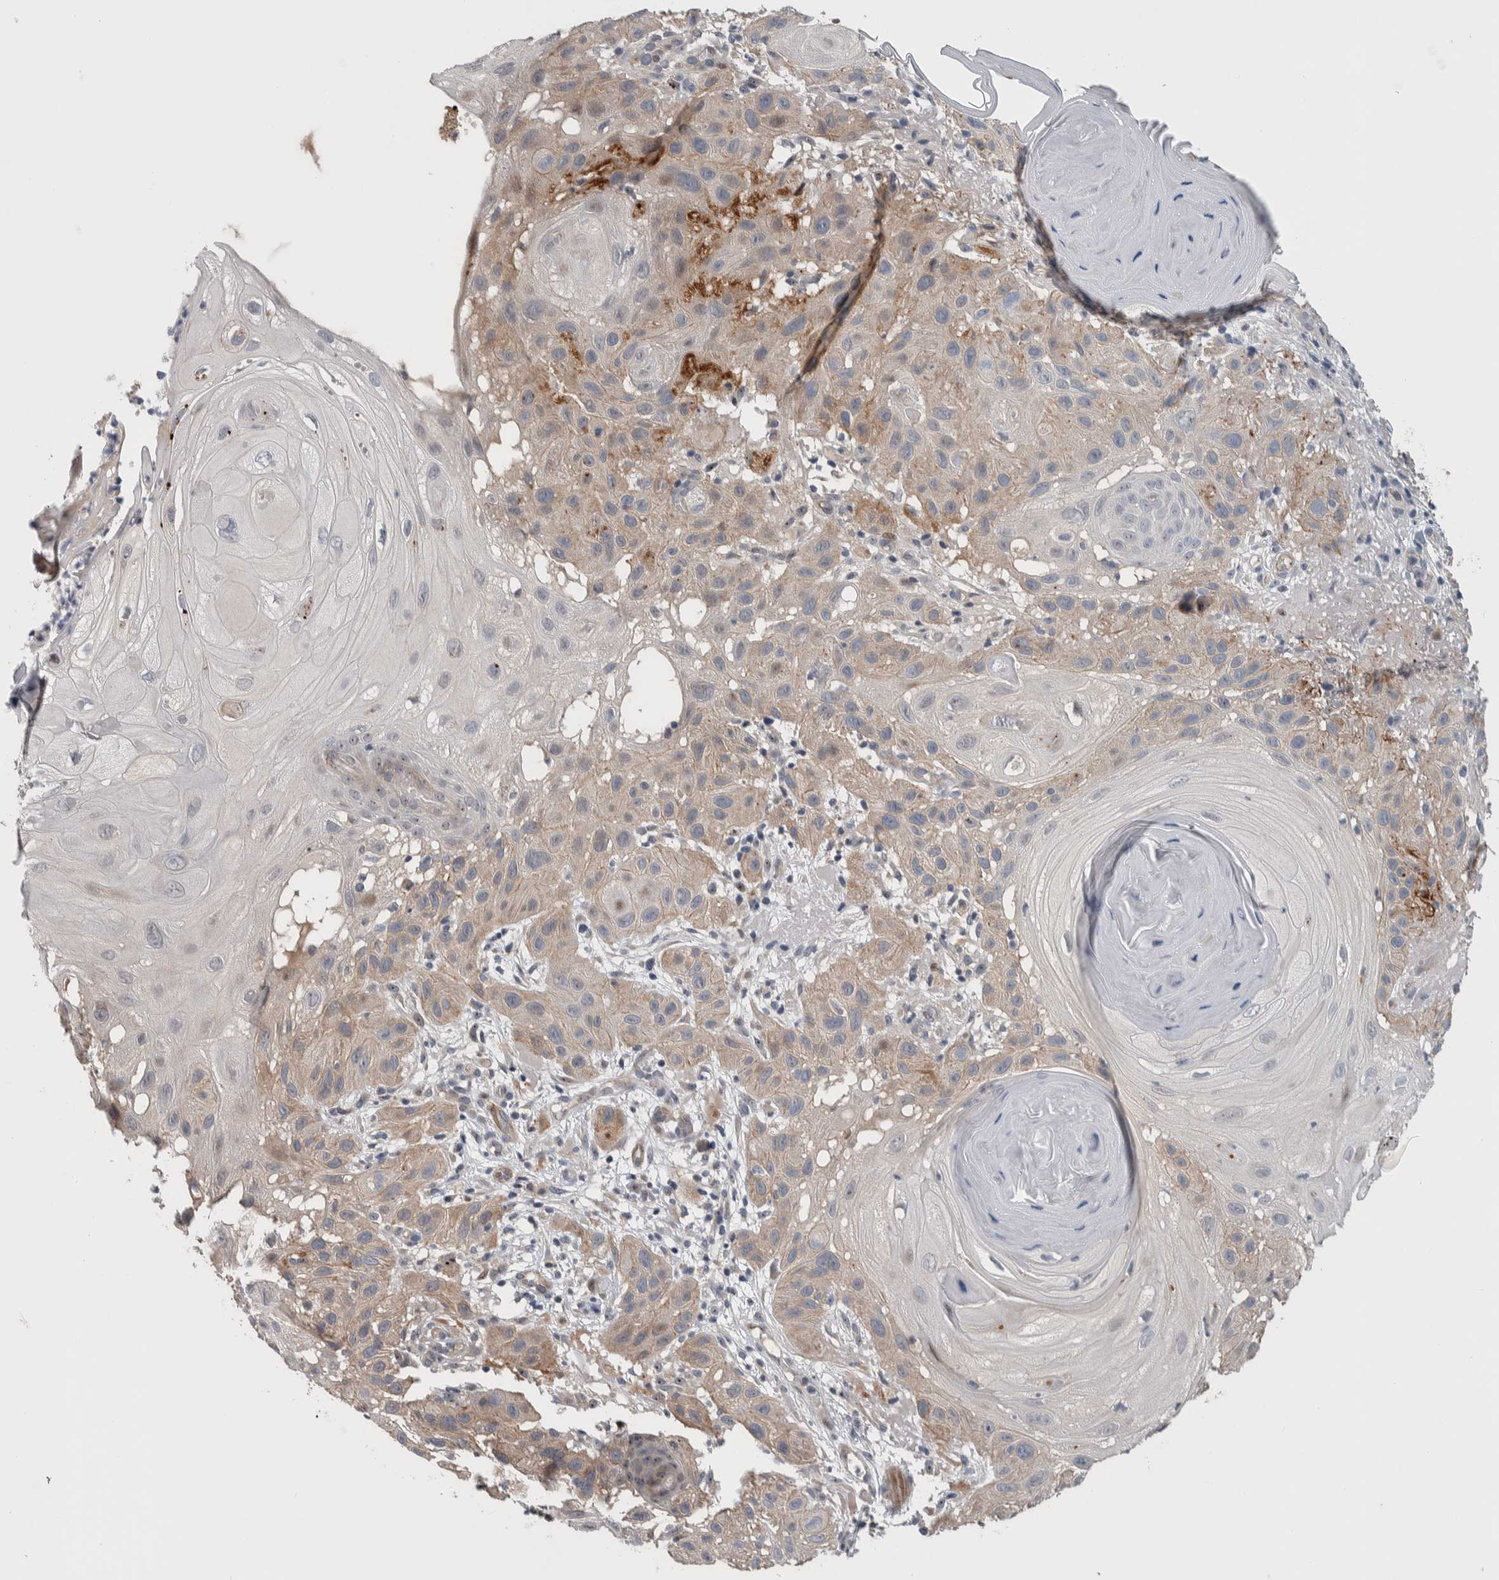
{"staining": {"intensity": "weak", "quantity": ">75%", "location": "cytoplasmic/membranous"}, "tissue": "skin cancer", "cell_type": "Tumor cells", "image_type": "cancer", "snomed": [{"axis": "morphology", "description": "Squamous cell carcinoma, NOS"}, {"axis": "topography", "description": "Skin"}], "caption": "Protein expression analysis of squamous cell carcinoma (skin) shows weak cytoplasmic/membranous positivity in approximately >75% of tumor cells. Nuclei are stained in blue.", "gene": "PRRG4", "patient": {"sex": "female", "age": 96}}